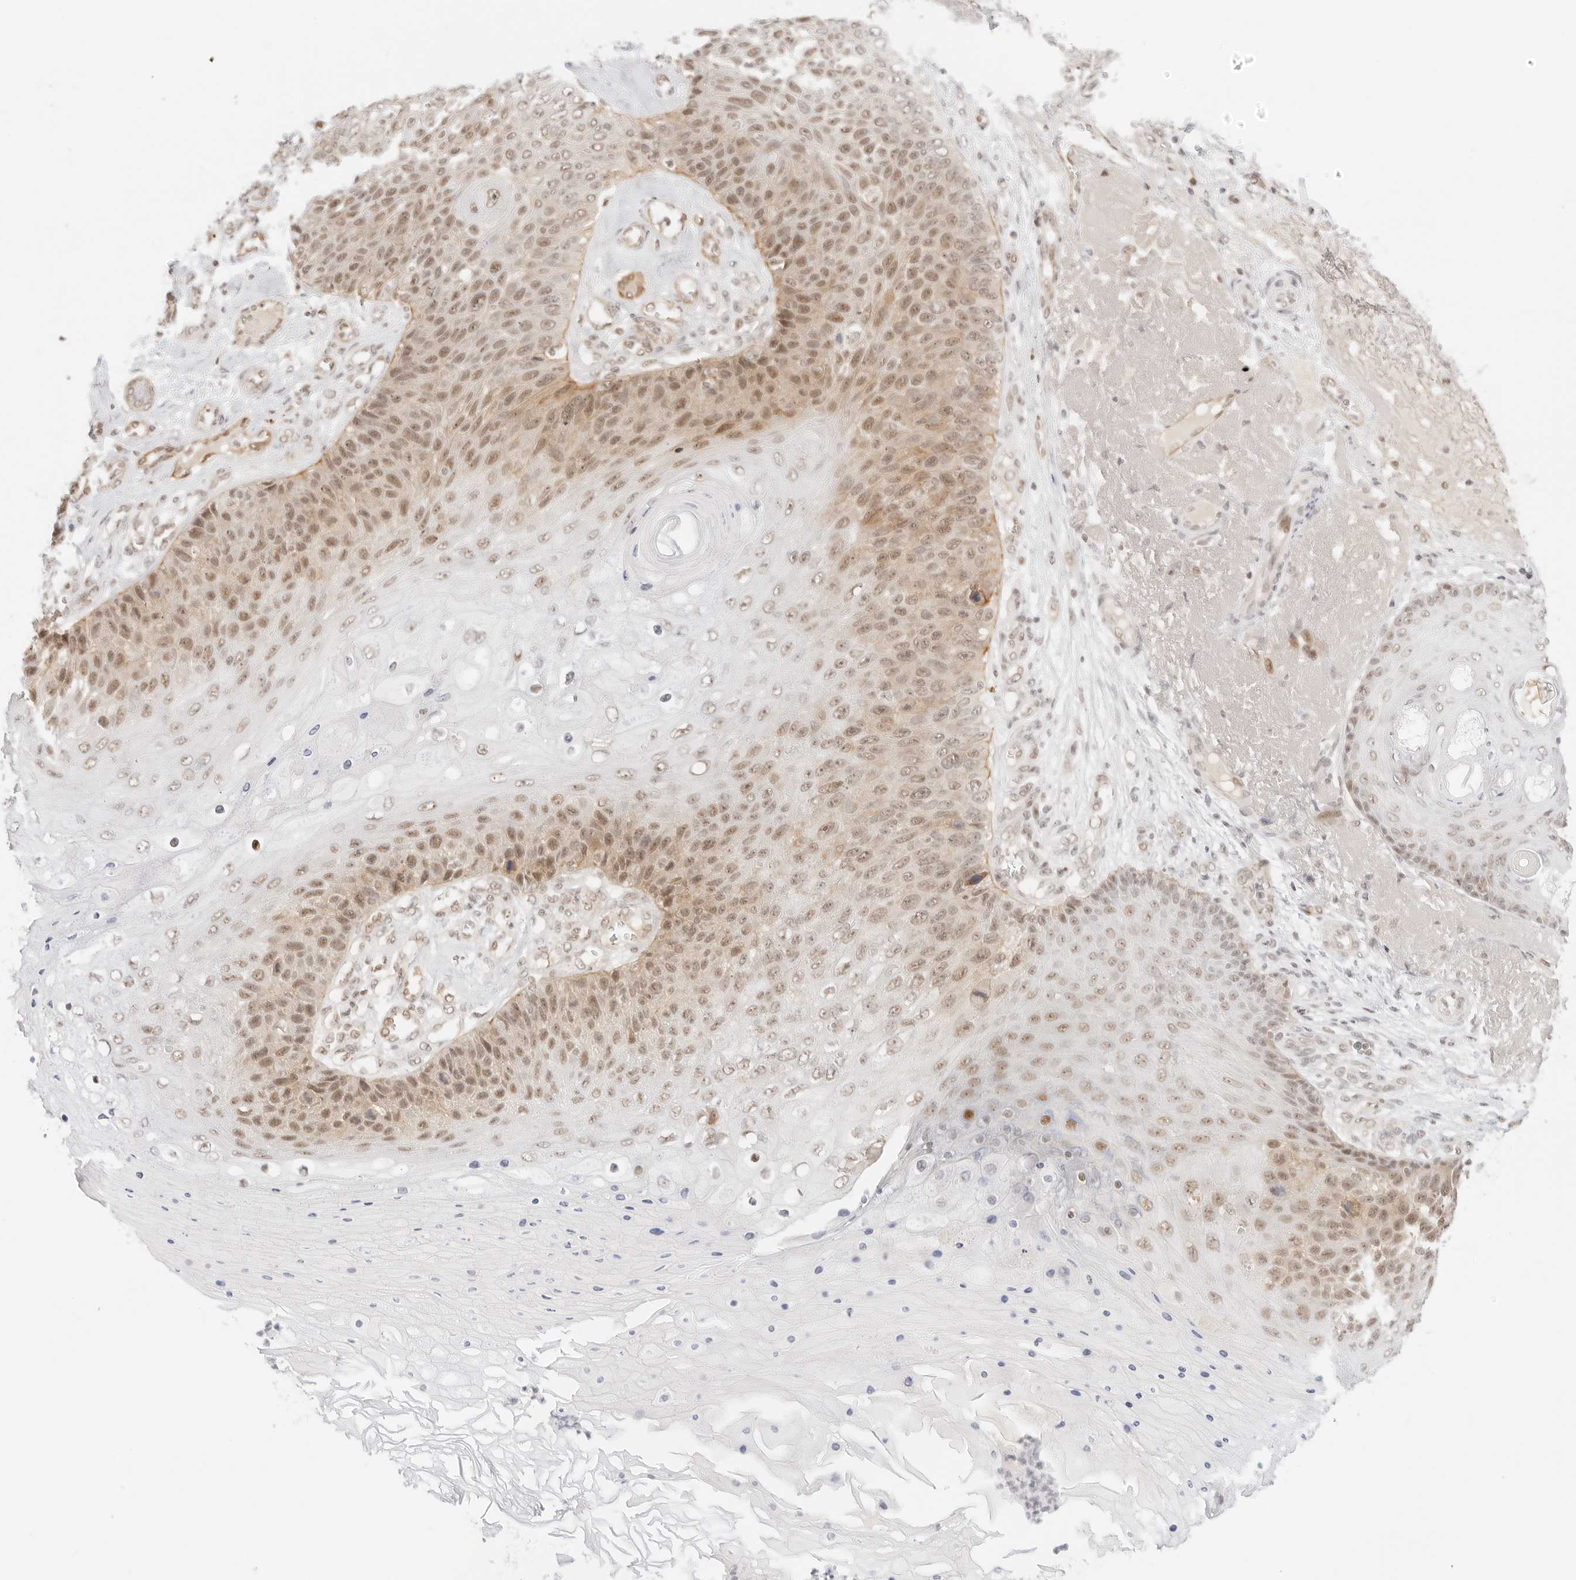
{"staining": {"intensity": "moderate", "quantity": "25%-75%", "location": "cytoplasmic/membranous,nuclear"}, "tissue": "skin cancer", "cell_type": "Tumor cells", "image_type": "cancer", "snomed": [{"axis": "morphology", "description": "Squamous cell carcinoma, NOS"}, {"axis": "topography", "description": "Skin"}], "caption": "Protein expression analysis of human skin cancer (squamous cell carcinoma) reveals moderate cytoplasmic/membranous and nuclear positivity in about 25%-75% of tumor cells.", "gene": "ITGA6", "patient": {"sex": "female", "age": 88}}